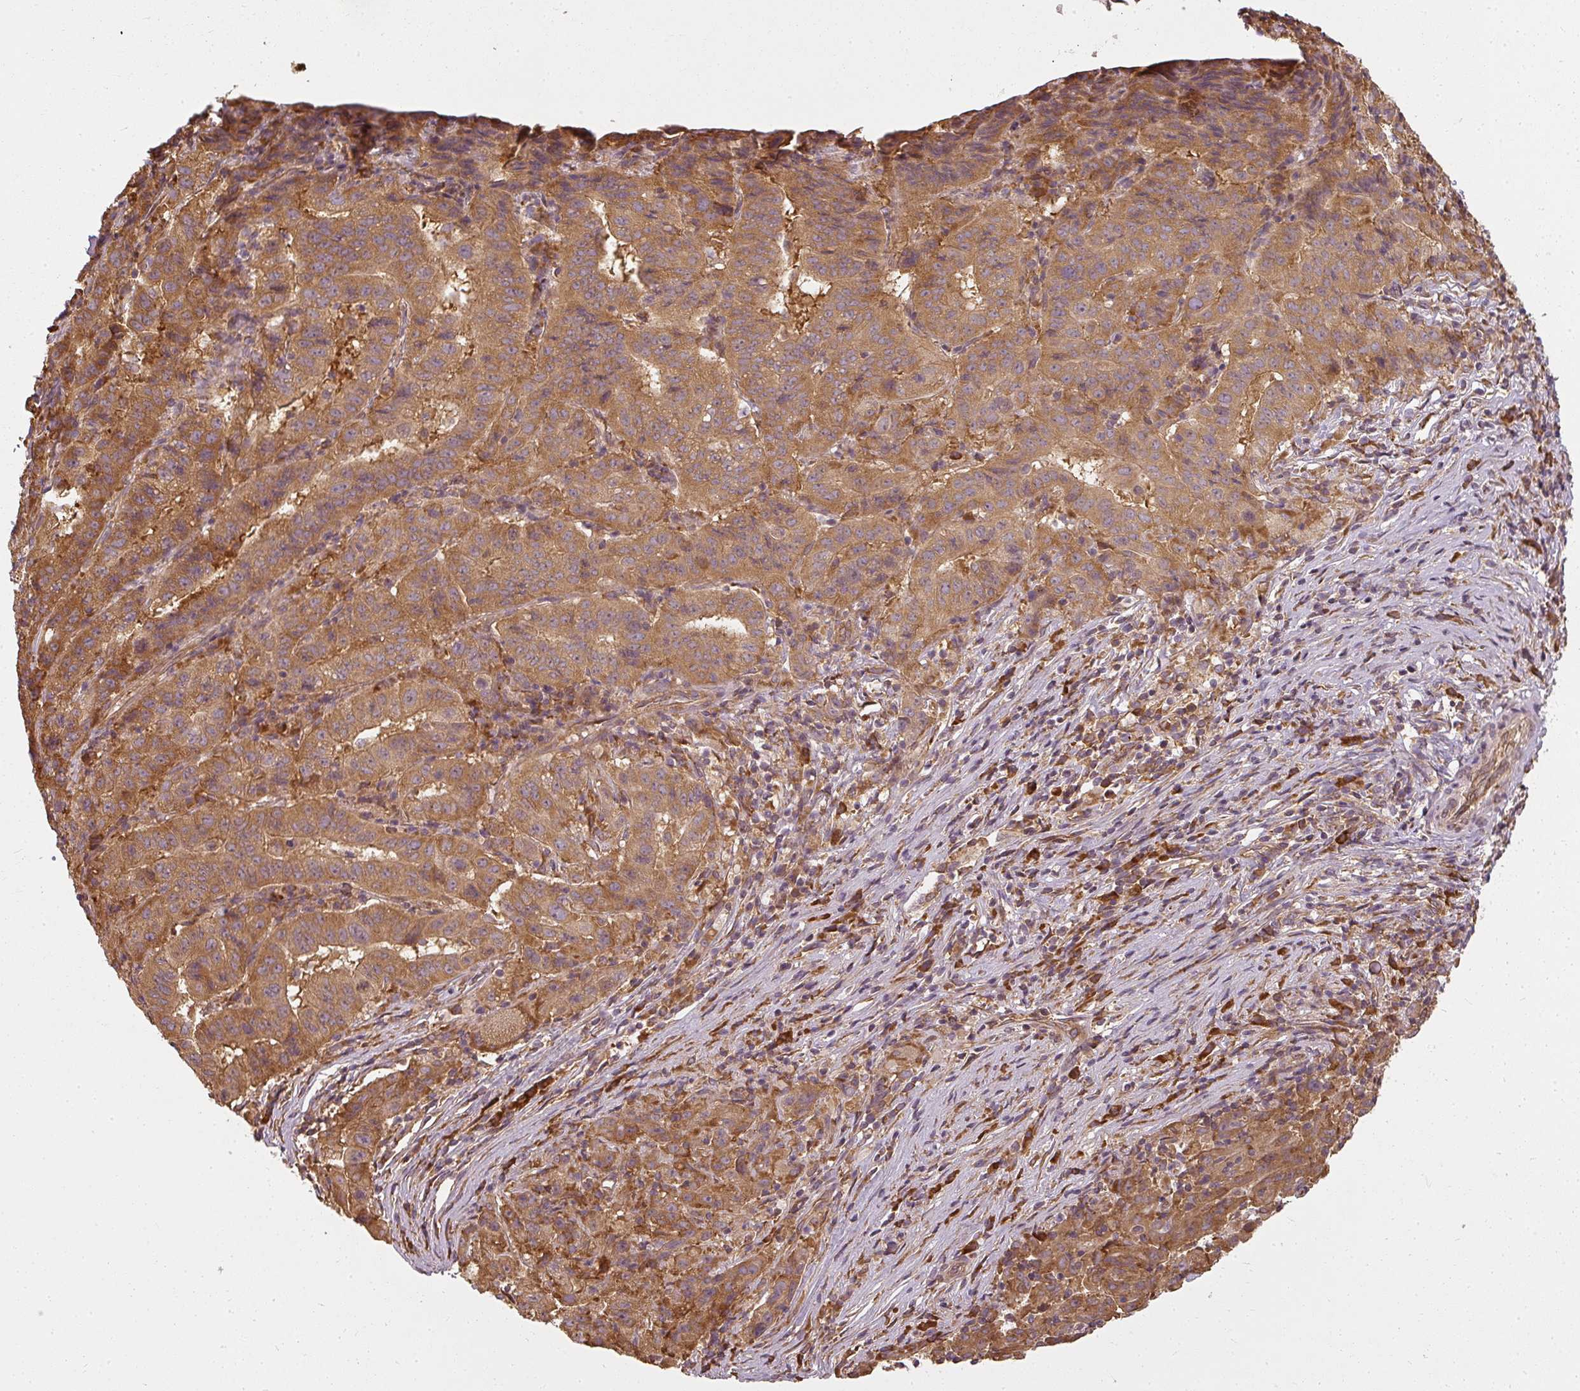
{"staining": {"intensity": "strong", "quantity": ">75%", "location": "cytoplasmic/membranous"}, "tissue": "pancreatic cancer", "cell_type": "Tumor cells", "image_type": "cancer", "snomed": [{"axis": "morphology", "description": "Adenocarcinoma, NOS"}, {"axis": "topography", "description": "Pancreas"}], "caption": "This micrograph shows adenocarcinoma (pancreatic) stained with IHC to label a protein in brown. The cytoplasmic/membranous of tumor cells show strong positivity for the protein. Nuclei are counter-stained blue.", "gene": "RPL24", "patient": {"sex": "male", "age": 63}}